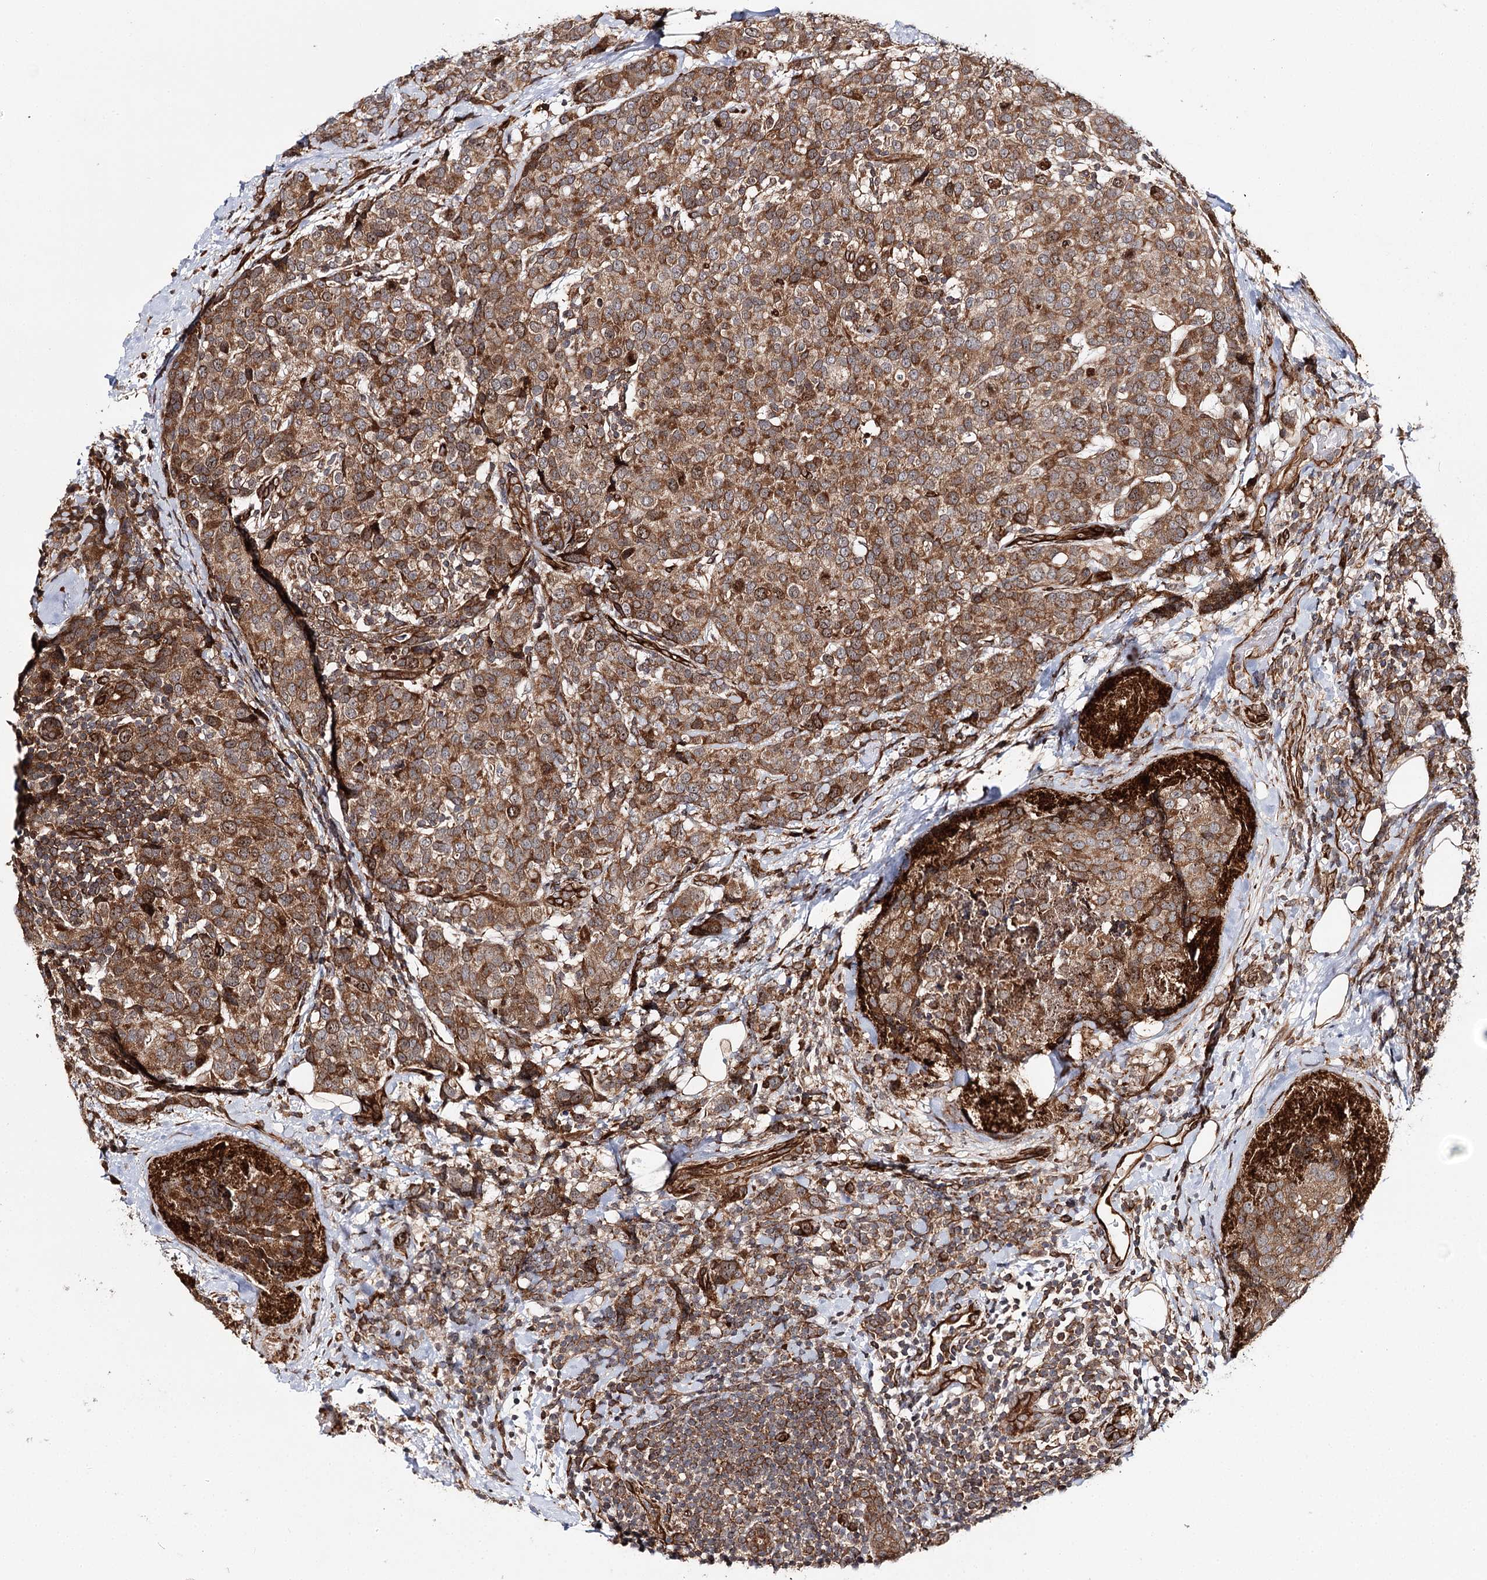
{"staining": {"intensity": "moderate", "quantity": ">75%", "location": "cytoplasmic/membranous"}, "tissue": "breast cancer", "cell_type": "Tumor cells", "image_type": "cancer", "snomed": [{"axis": "morphology", "description": "Lobular carcinoma"}, {"axis": "topography", "description": "Breast"}], "caption": "Breast lobular carcinoma was stained to show a protein in brown. There is medium levels of moderate cytoplasmic/membranous positivity in about >75% of tumor cells.", "gene": "MKNK1", "patient": {"sex": "female", "age": 59}}